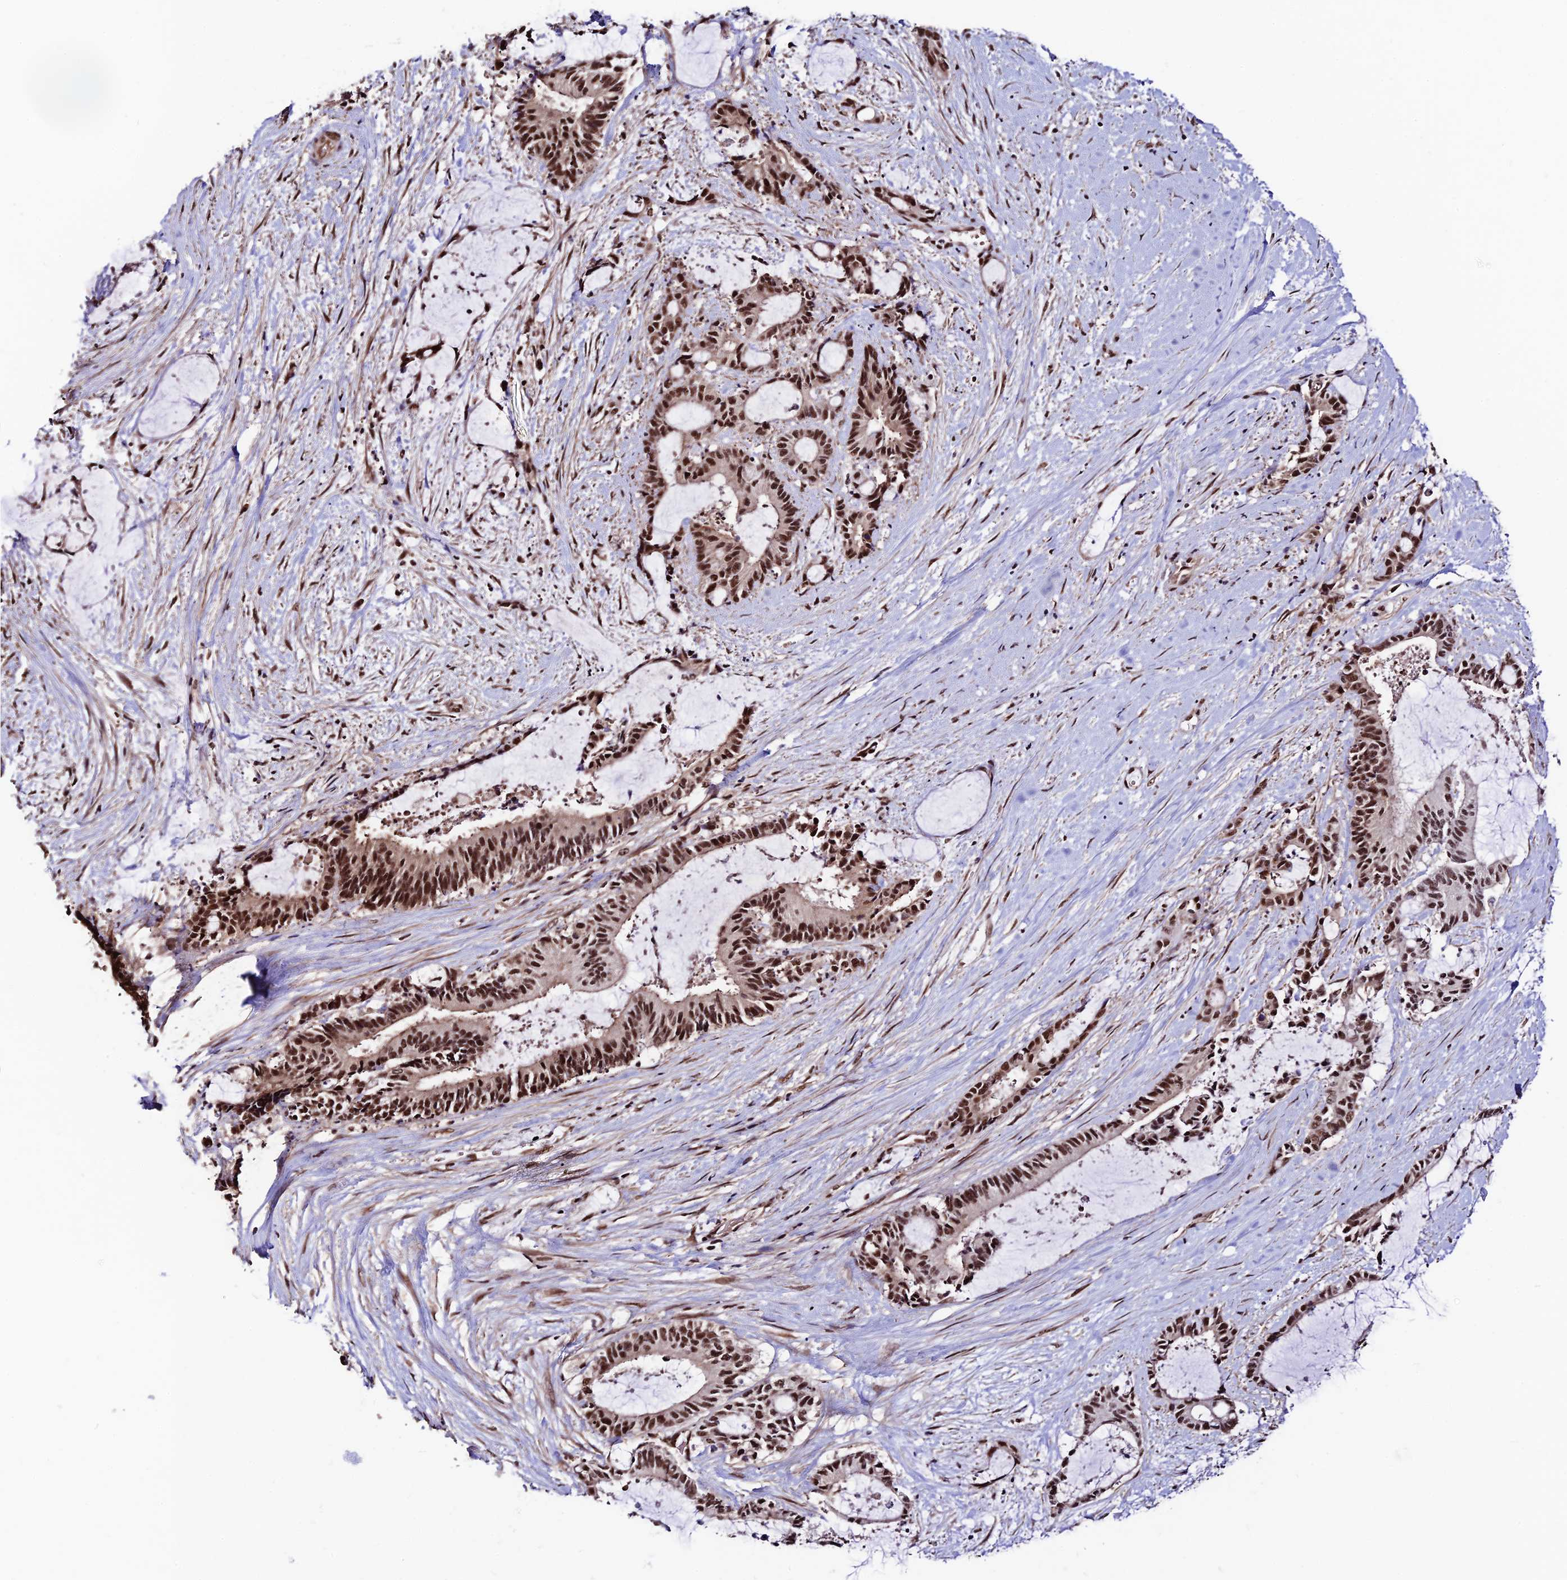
{"staining": {"intensity": "strong", "quantity": ">75%", "location": "nuclear"}, "tissue": "liver cancer", "cell_type": "Tumor cells", "image_type": "cancer", "snomed": [{"axis": "morphology", "description": "Normal tissue, NOS"}, {"axis": "morphology", "description": "Cholangiocarcinoma"}, {"axis": "topography", "description": "Liver"}, {"axis": "topography", "description": "Peripheral nerve tissue"}], "caption": "Liver cancer (cholangiocarcinoma) was stained to show a protein in brown. There is high levels of strong nuclear staining in approximately >75% of tumor cells. The staining is performed using DAB brown chromogen to label protein expression. The nuclei are counter-stained blue using hematoxylin.", "gene": "RBM42", "patient": {"sex": "female", "age": 73}}